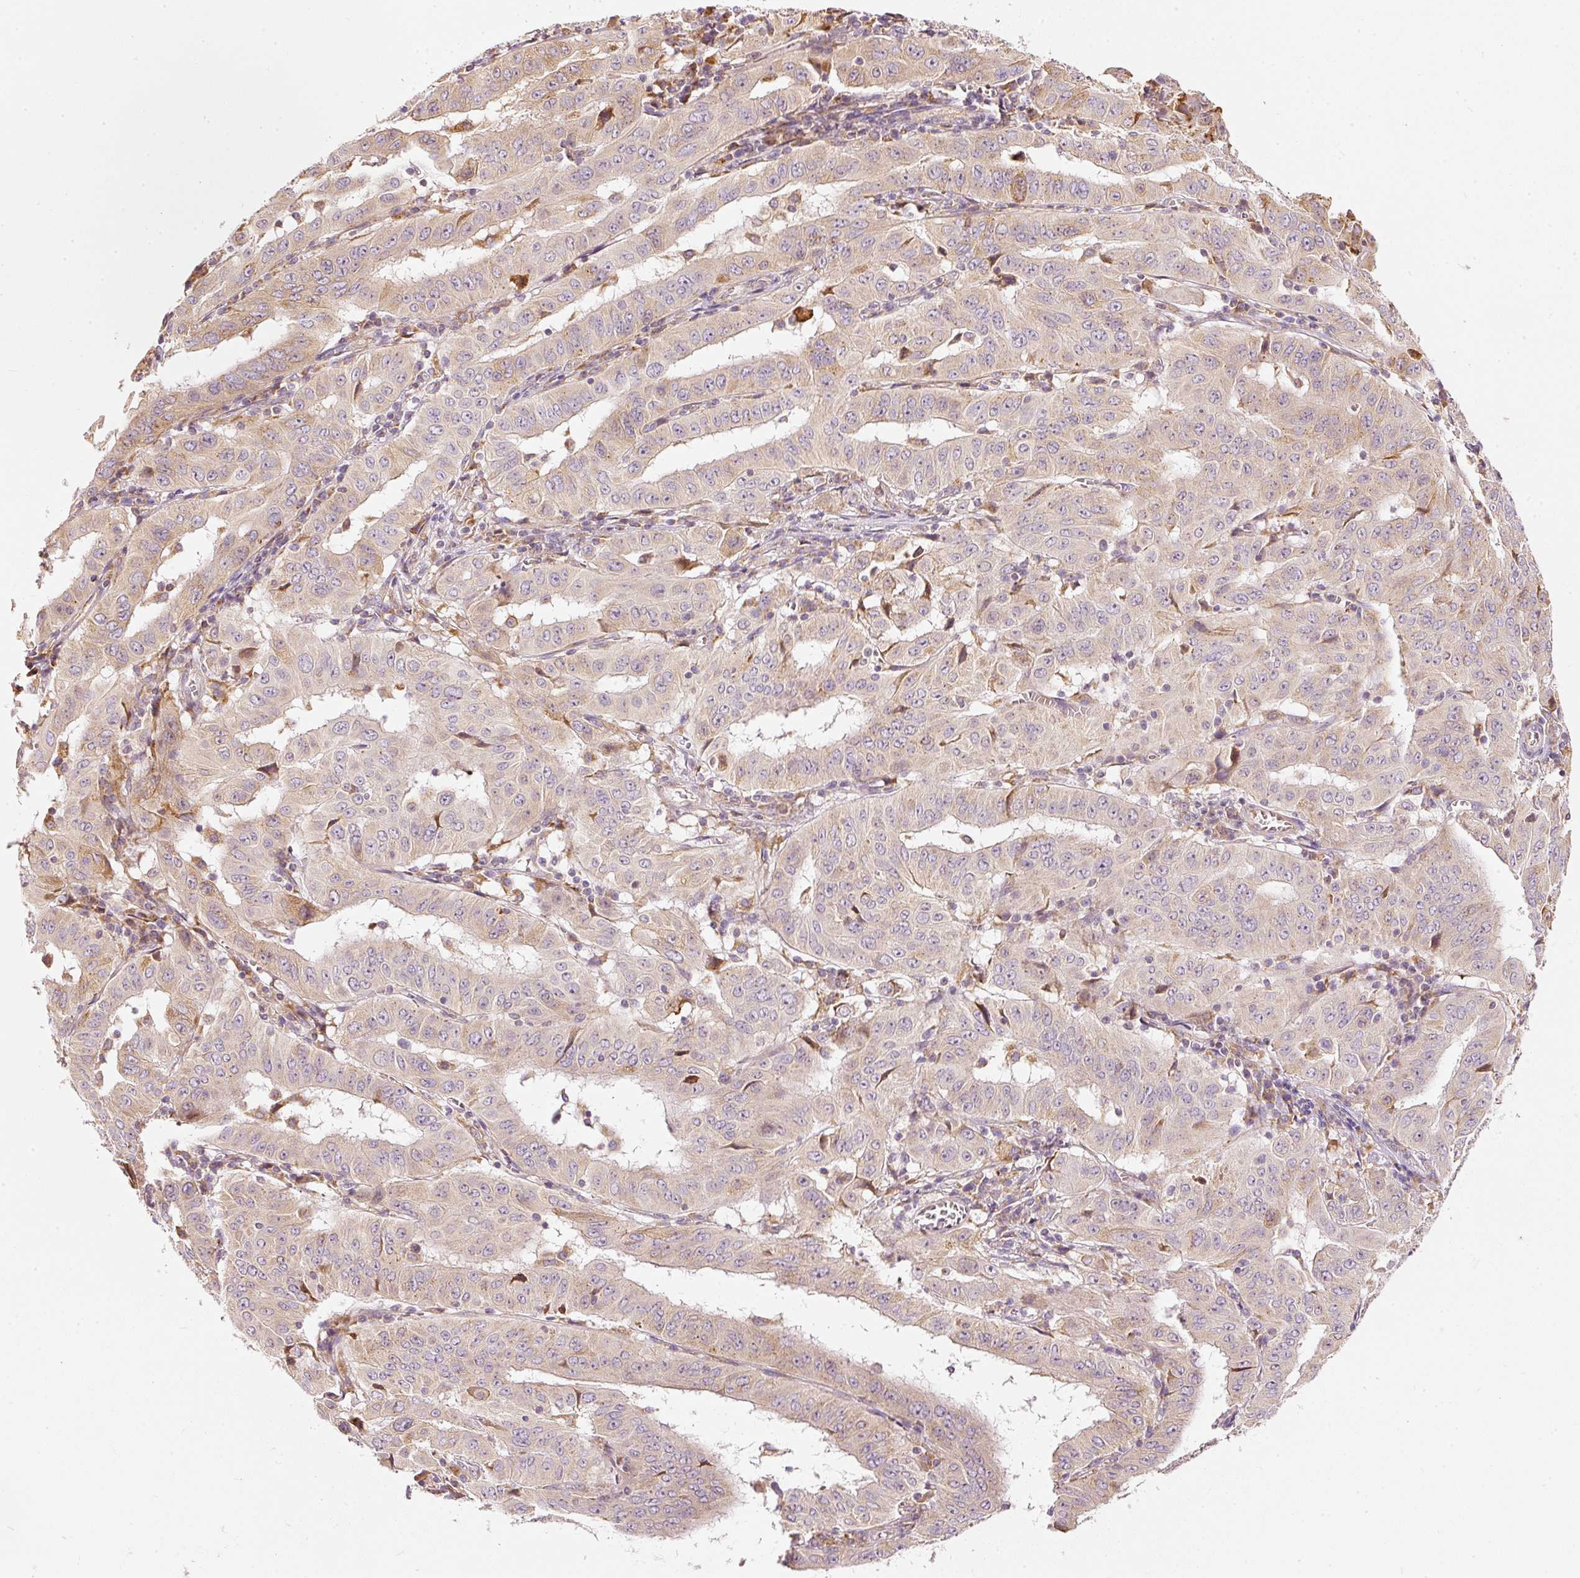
{"staining": {"intensity": "weak", "quantity": "25%-75%", "location": "cytoplasmic/membranous"}, "tissue": "pancreatic cancer", "cell_type": "Tumor cells", "image_type": "cancer", "snomed": [{"axis": "morphology", "description": "Adenocarcinoma, NOS"}, {"axis": "topography", "description": "Pancreas"}], "caption": "Tumor cells show low levels of weak cytoplasmic/membranous positivity in approximately 25%-75% of cells in adenocarcinoma (pancreatic). Using DAB (brown) and hematoxylin (blue) stains, captured at high magnification using brightfield microscopy.", "gene": "SNAPC5", "patient": {"sex": "male", "age": 63}}